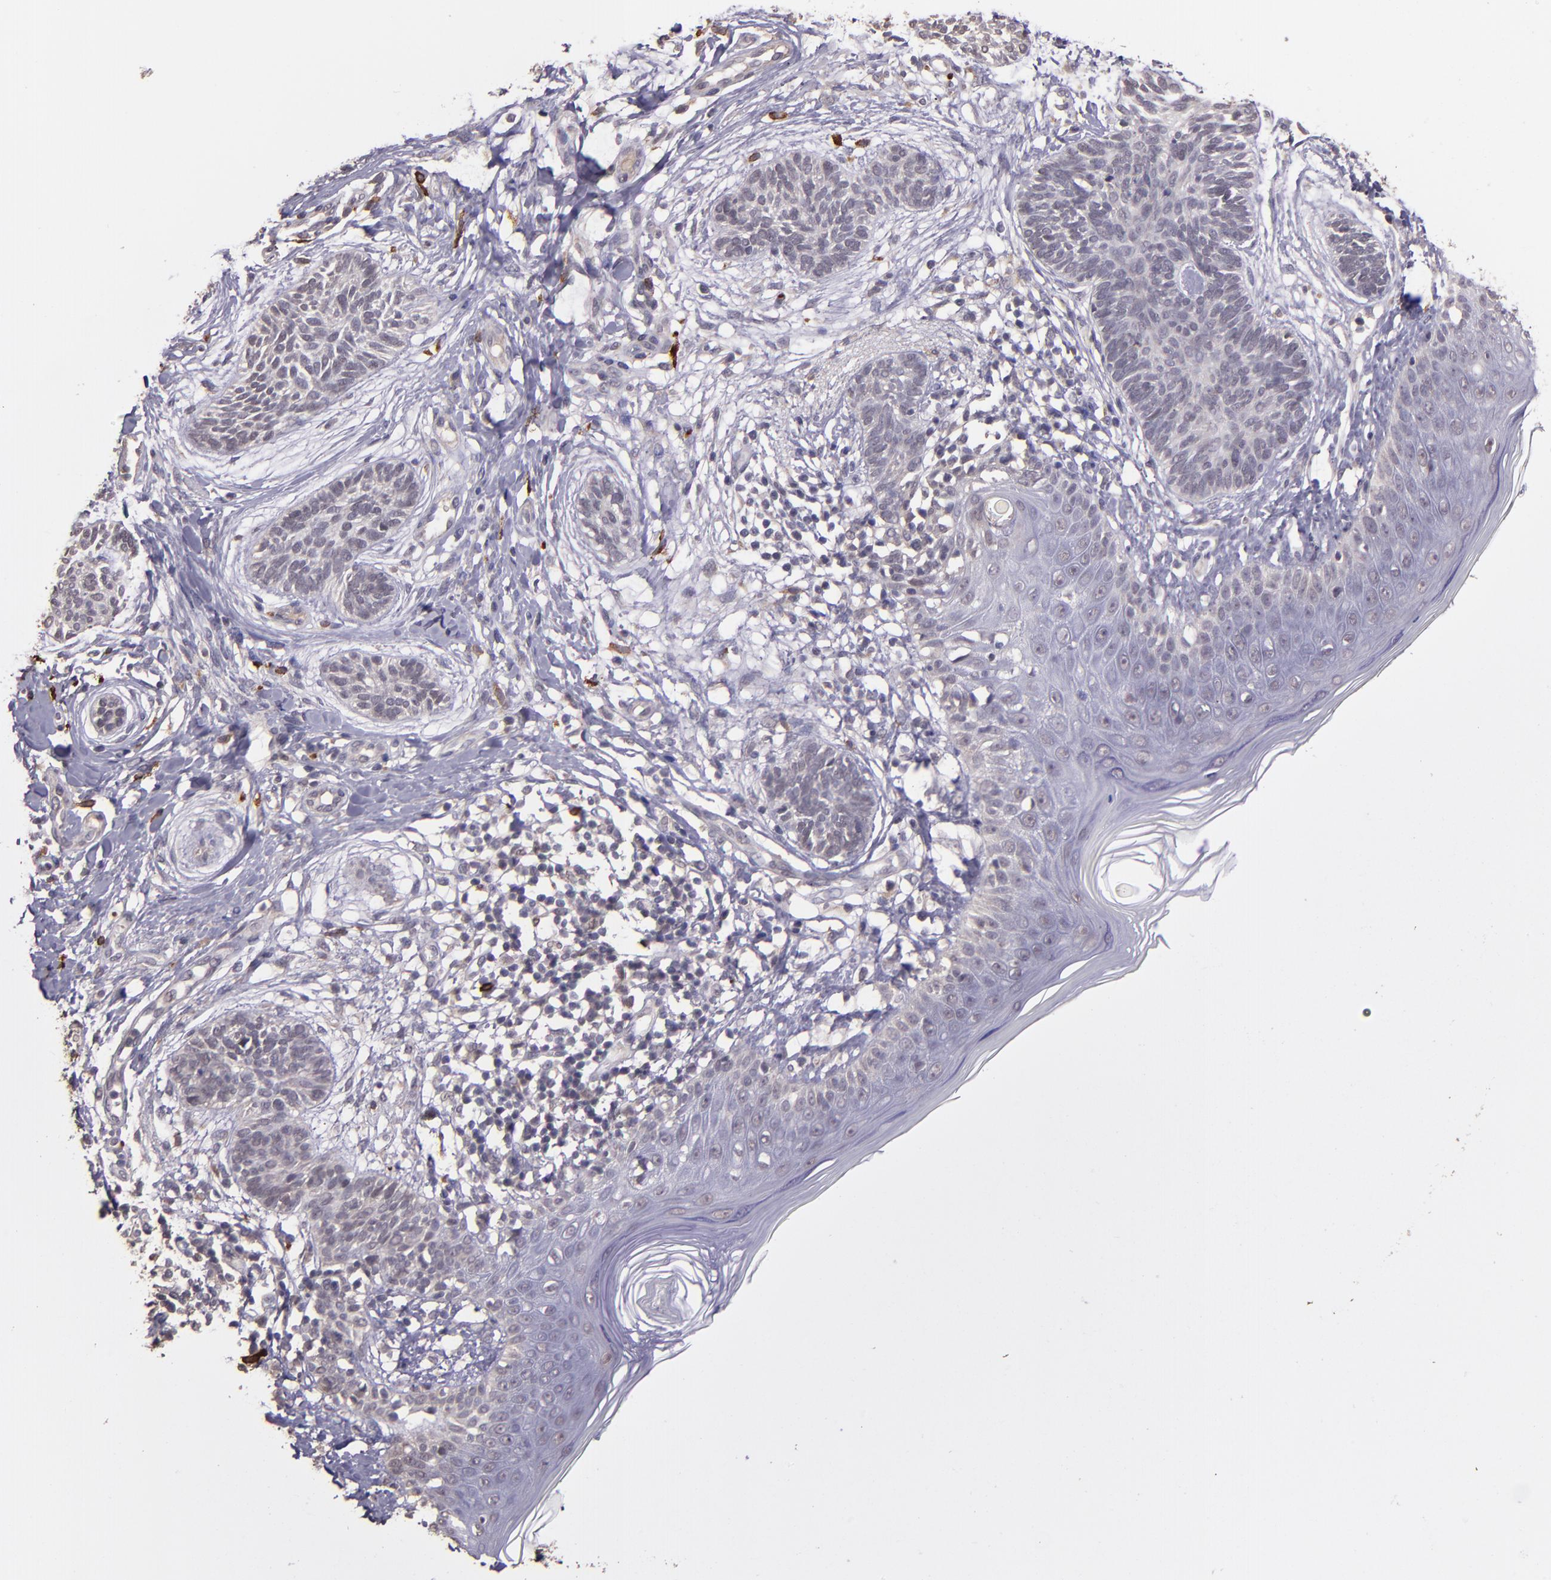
{"staining": {"intensity": "negative", "quantity": "none", "location": "none"}, "tissue": "skin cancer", "cell_type": "Tumor cells", "image_type": "cancer", "snomed": [{"axis": "morphology", "description": "Normal tissue, NOS"}, {"axis": "morphology", "description": "Basal cell carcinoma"}, {"axis": "topography", "description": "Skin"}], "caption": "Tumor cells are negative for brown protein staining in basal cell carcinoma (skin).", "gene": "TAF7L", "patient": {"sex": "male", "age": 63}}